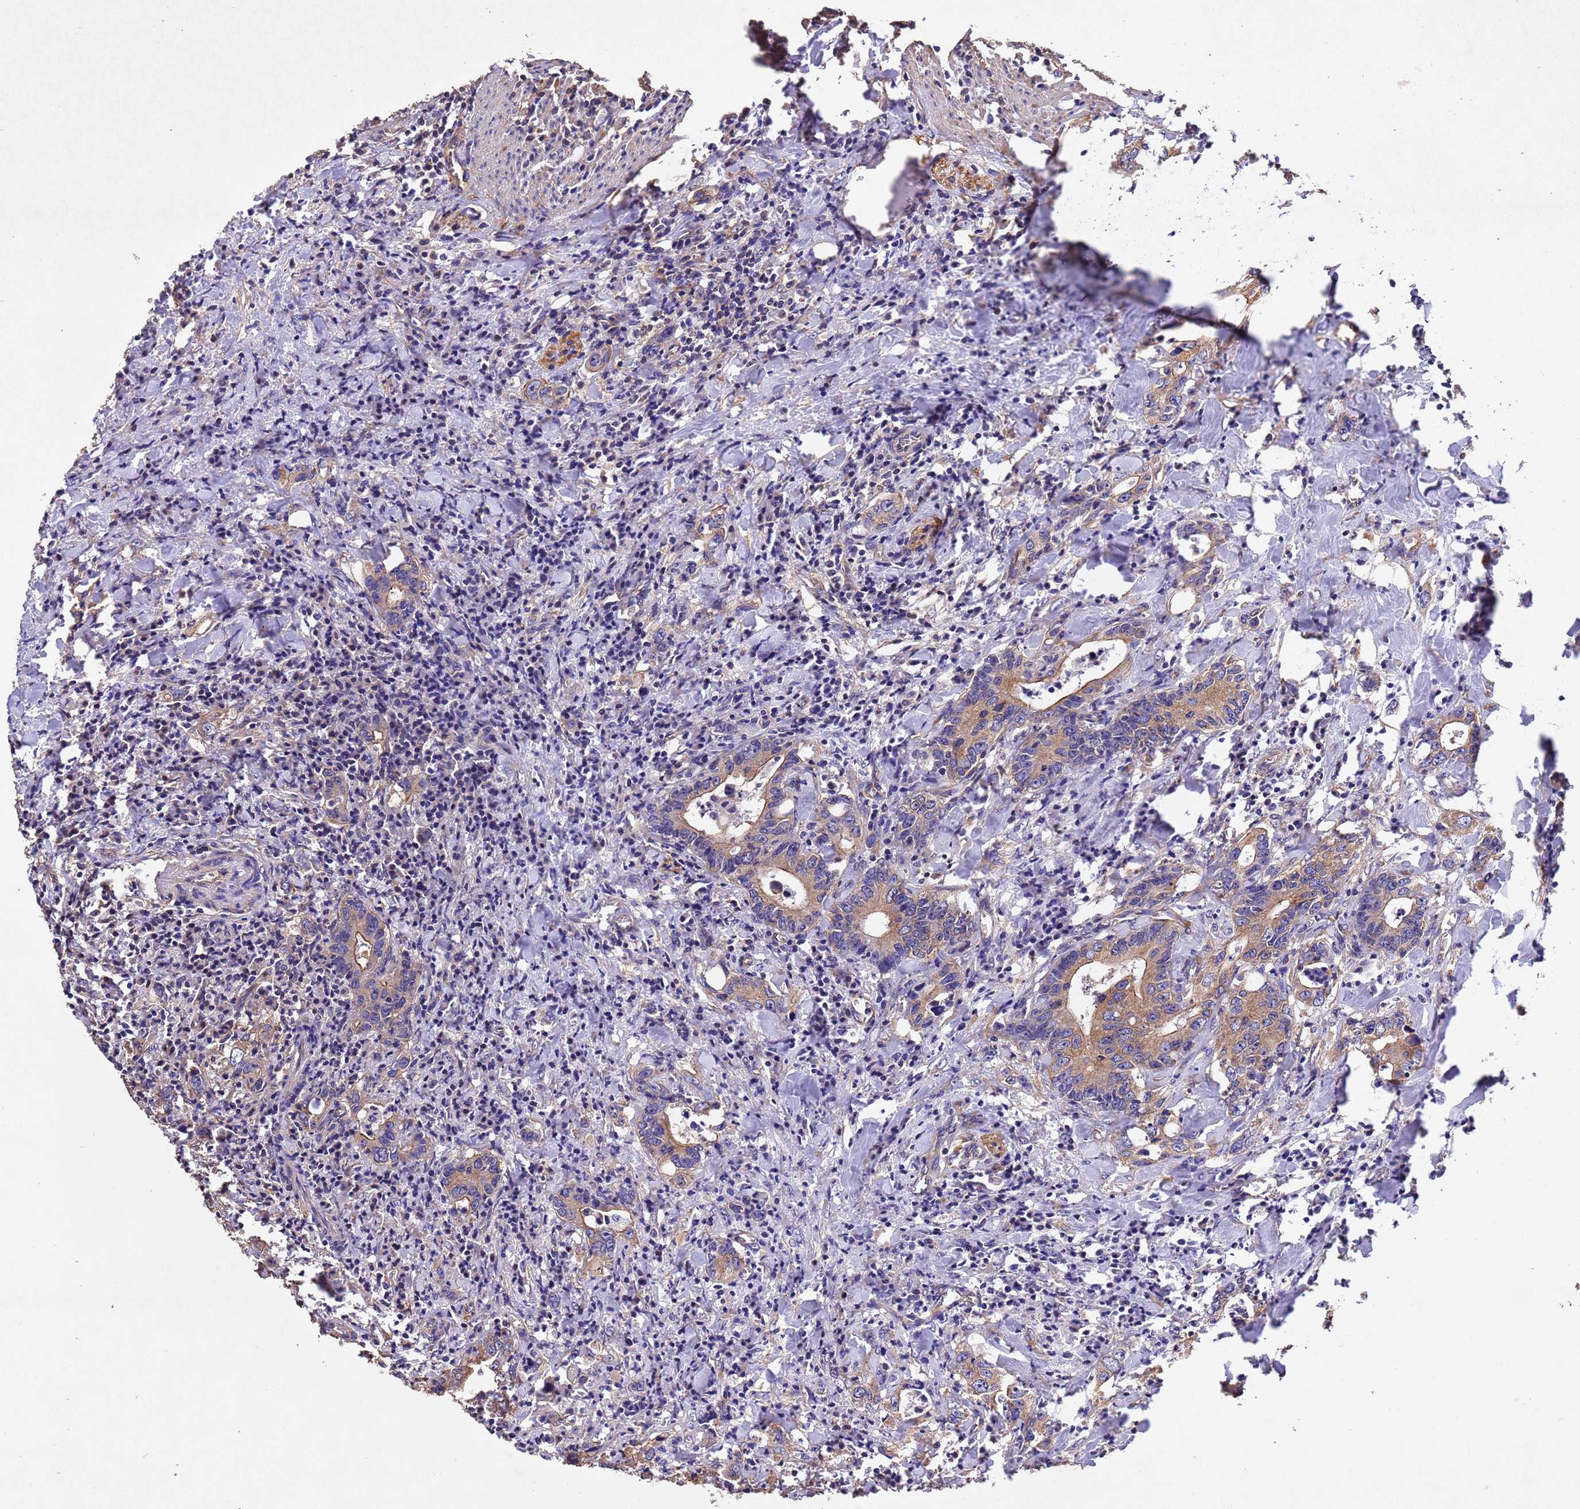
{"staining": {"intensity": "moderate", "quantity": "25%-75%", "location": "cytoplasmic/membranous"}, "tissue": "colorectal cancer", "cell_type": "Tumor cells", "image_type": "cancer", "snomed": [{"axis": "morphology", "description": "Adenocarcinoma, NOS"}, {"axis": "topography", "description": "Colon"}], "caption": "Moderate cytoplasmic/membranous positivity is seen in approximately 25%-75% of tumor cells in colorectal cancer.", "gene": "MTX3", "patient": {"sex": "female", "age": 75}}